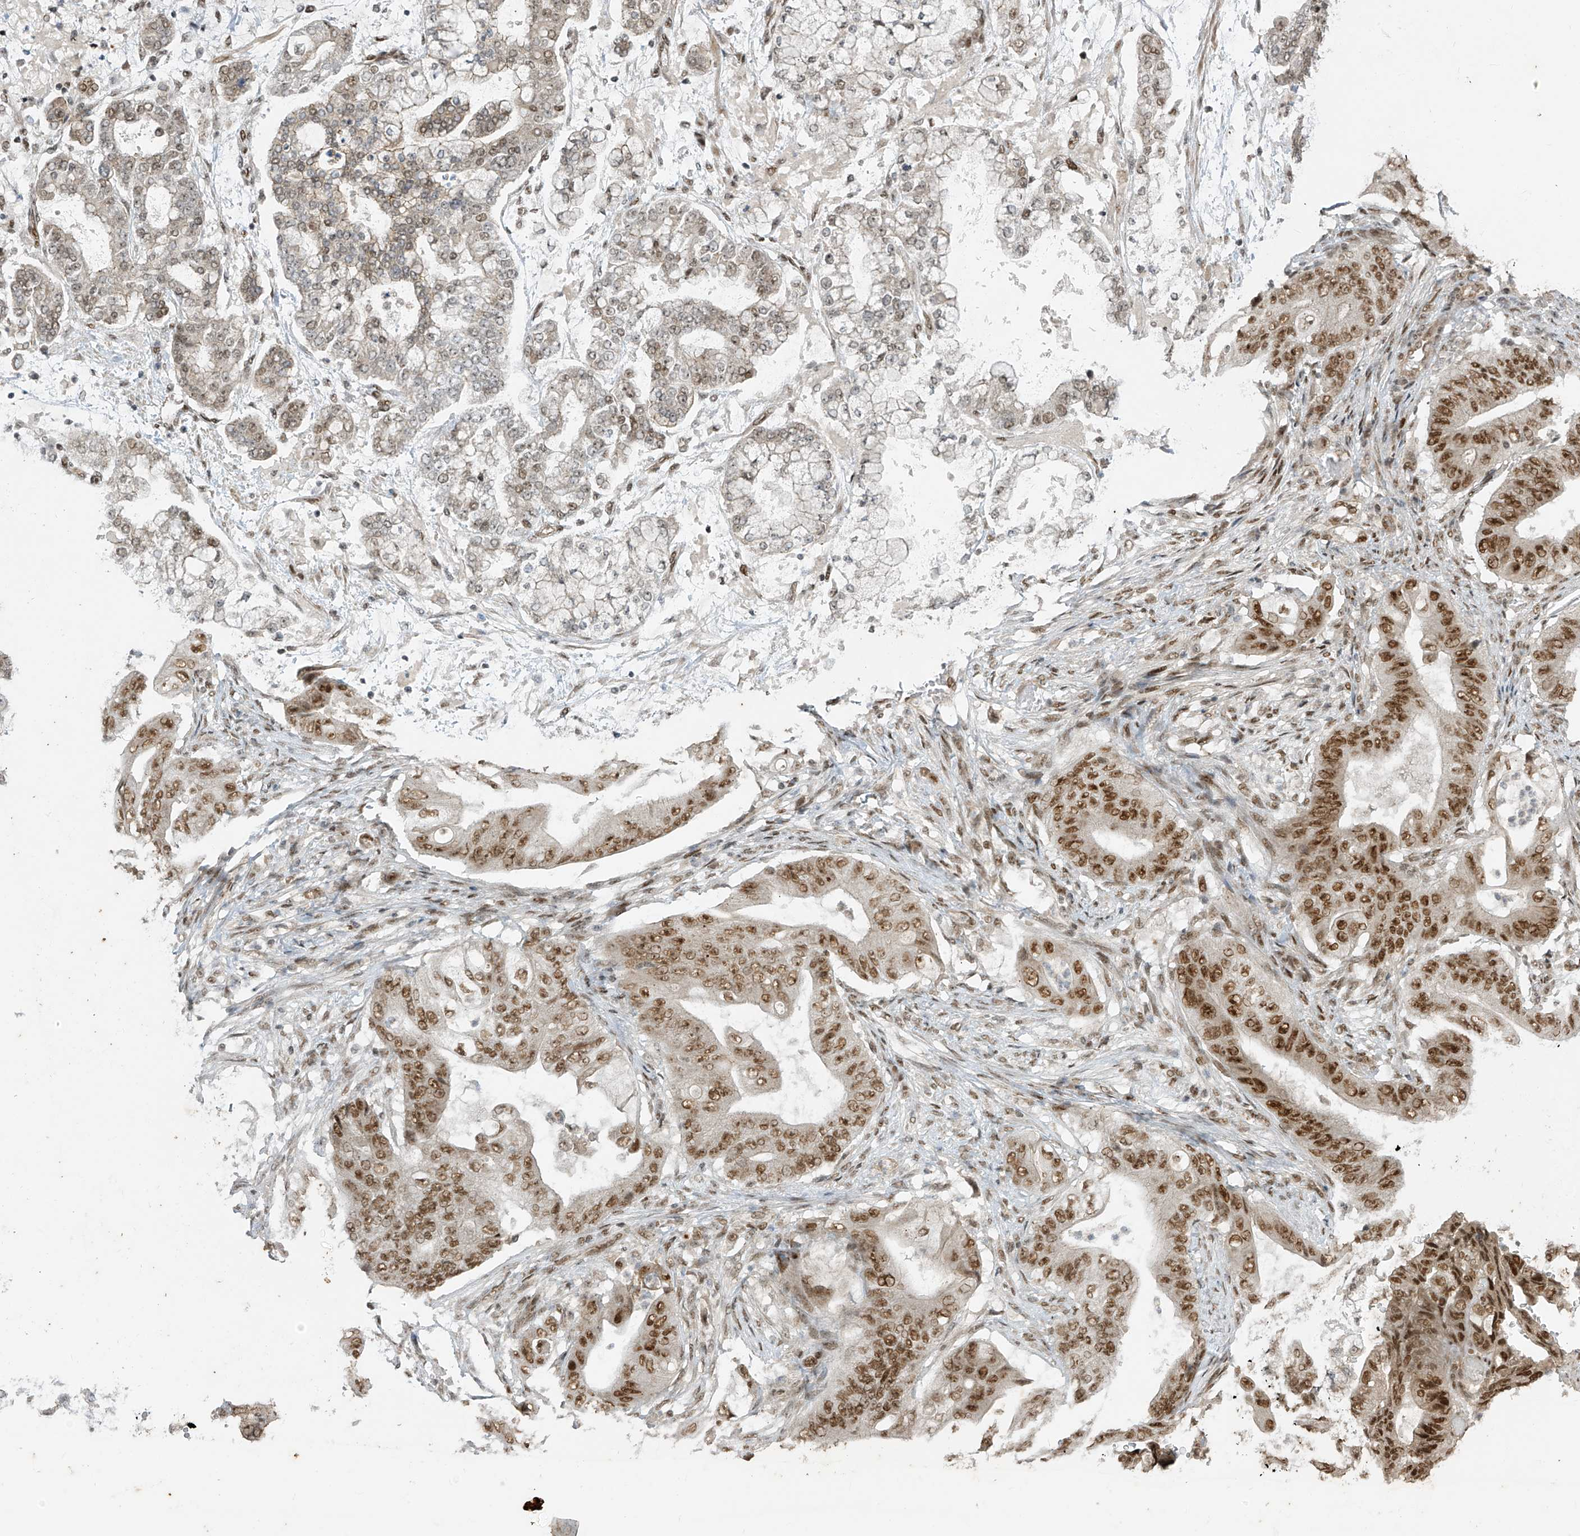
{"staining": {"intensity": "moderate", "quantity": ">75%", "location": "nuclear"}, "tissue": "stomach cancer", "cell_type": "Tumor cells", "image_type": "cancer", "snomed": [{"axis": "morphology", "description": "Adenocarcinoma, NOS"}, {"axis": "topography", "description": "Stomach"}], "caption": "An immunohistochemistry (IHC) photomicrograph of tumor tissue is shown. Protein staining in brown highlights moderate nuclear positivity in stomach adenocarcinoma within tumor cells.", "gene": "ARHGEF3", "patient": {"sex": "female", "age": 73}}